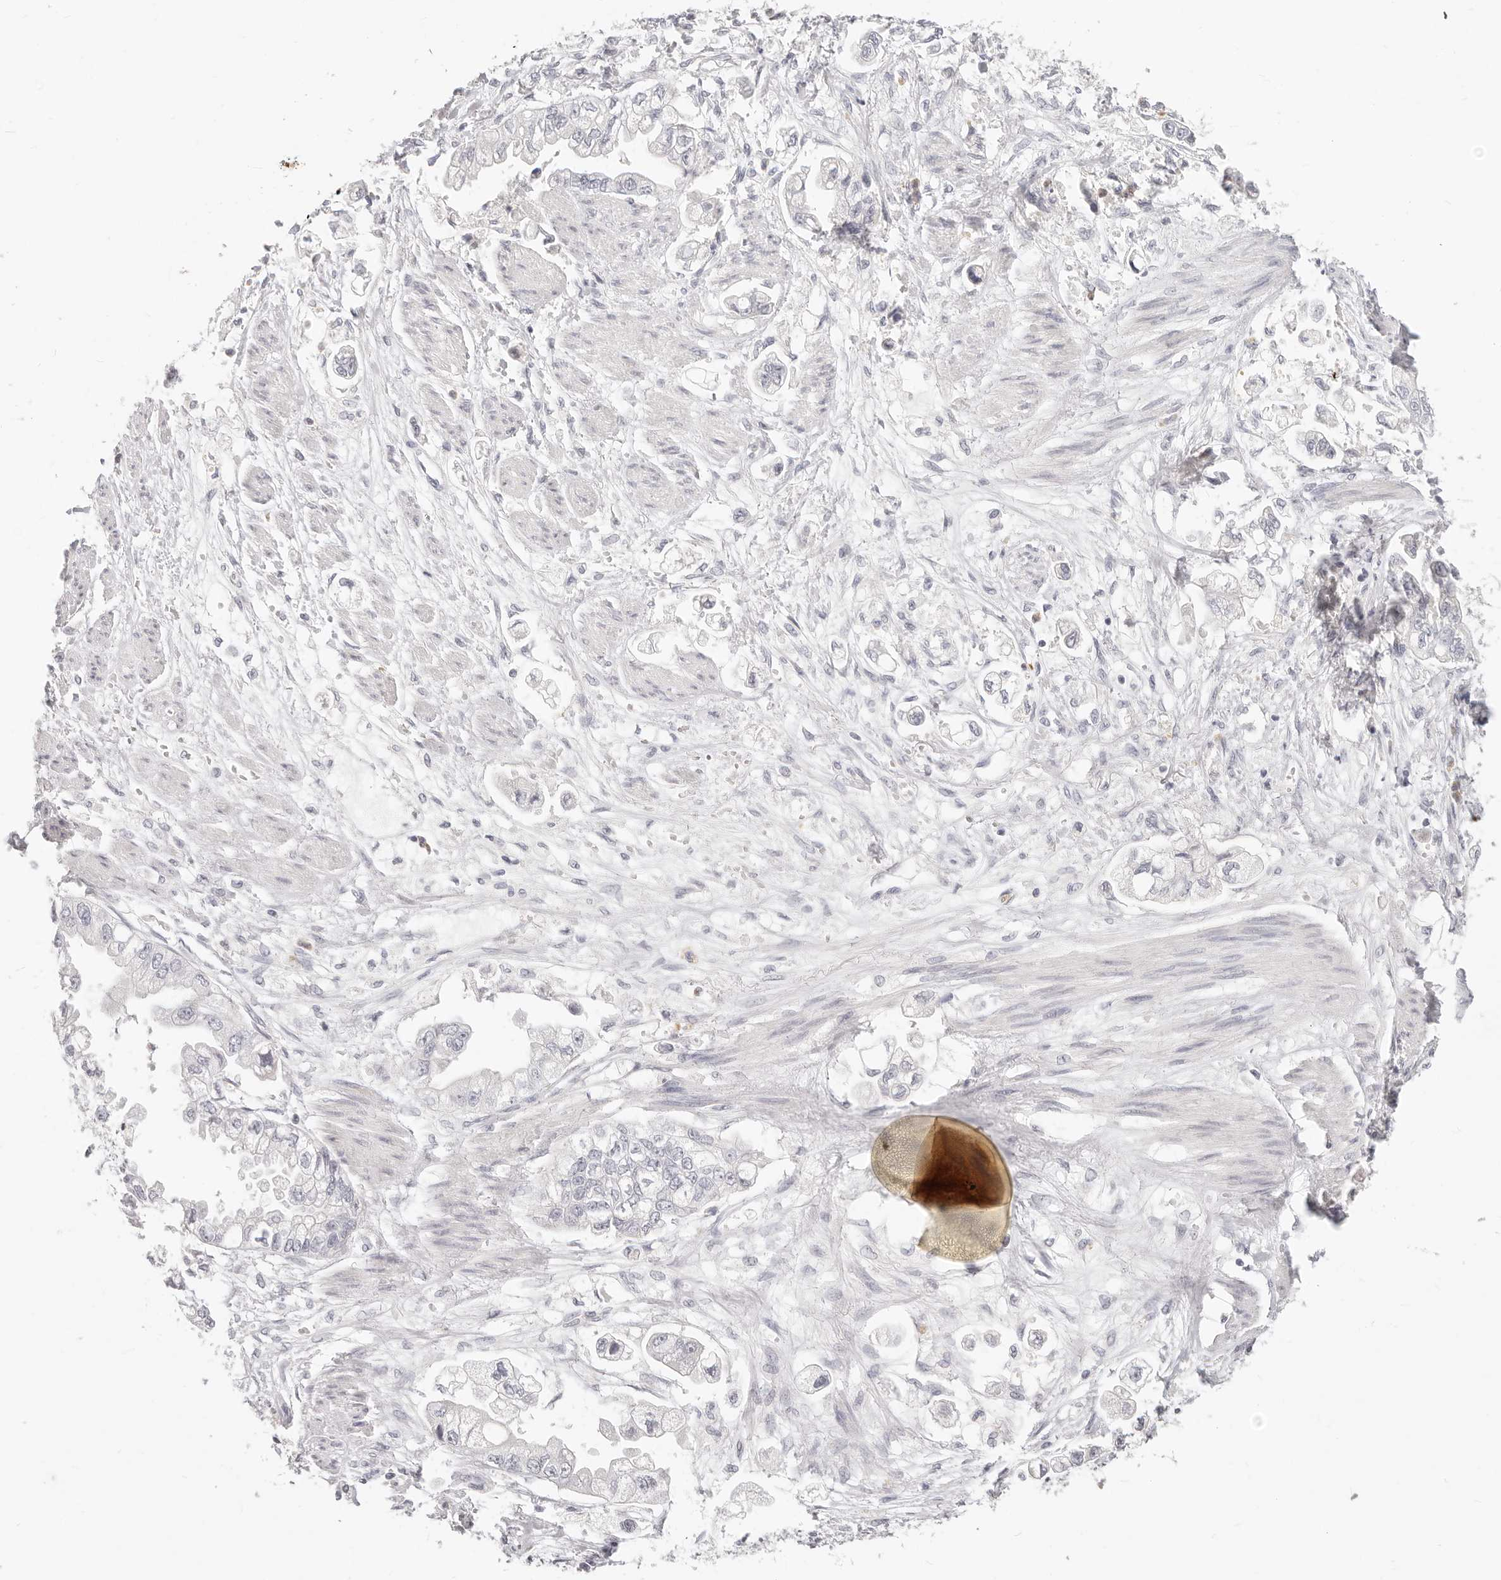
{"staining": {"intensity": "negative", "quantity": "none", "location": "none"}, "tissue": "stomach cancer", "cell_type": "Tumor cells", "image_type": "cancer", "snomed": [{"axis": "morphology", "description": "Adenocarcinoma, NOS"}, {"axis": "topography", "description": "Stomach"}], "caption": "Immunohistochemistry photomicrograph of adenocarcinoma (stomach) stained for a protein (brown), which displays no positivity in tumor cells.", "gene": "ASCL1", "patient": {"sex": "male", "age": 62}}